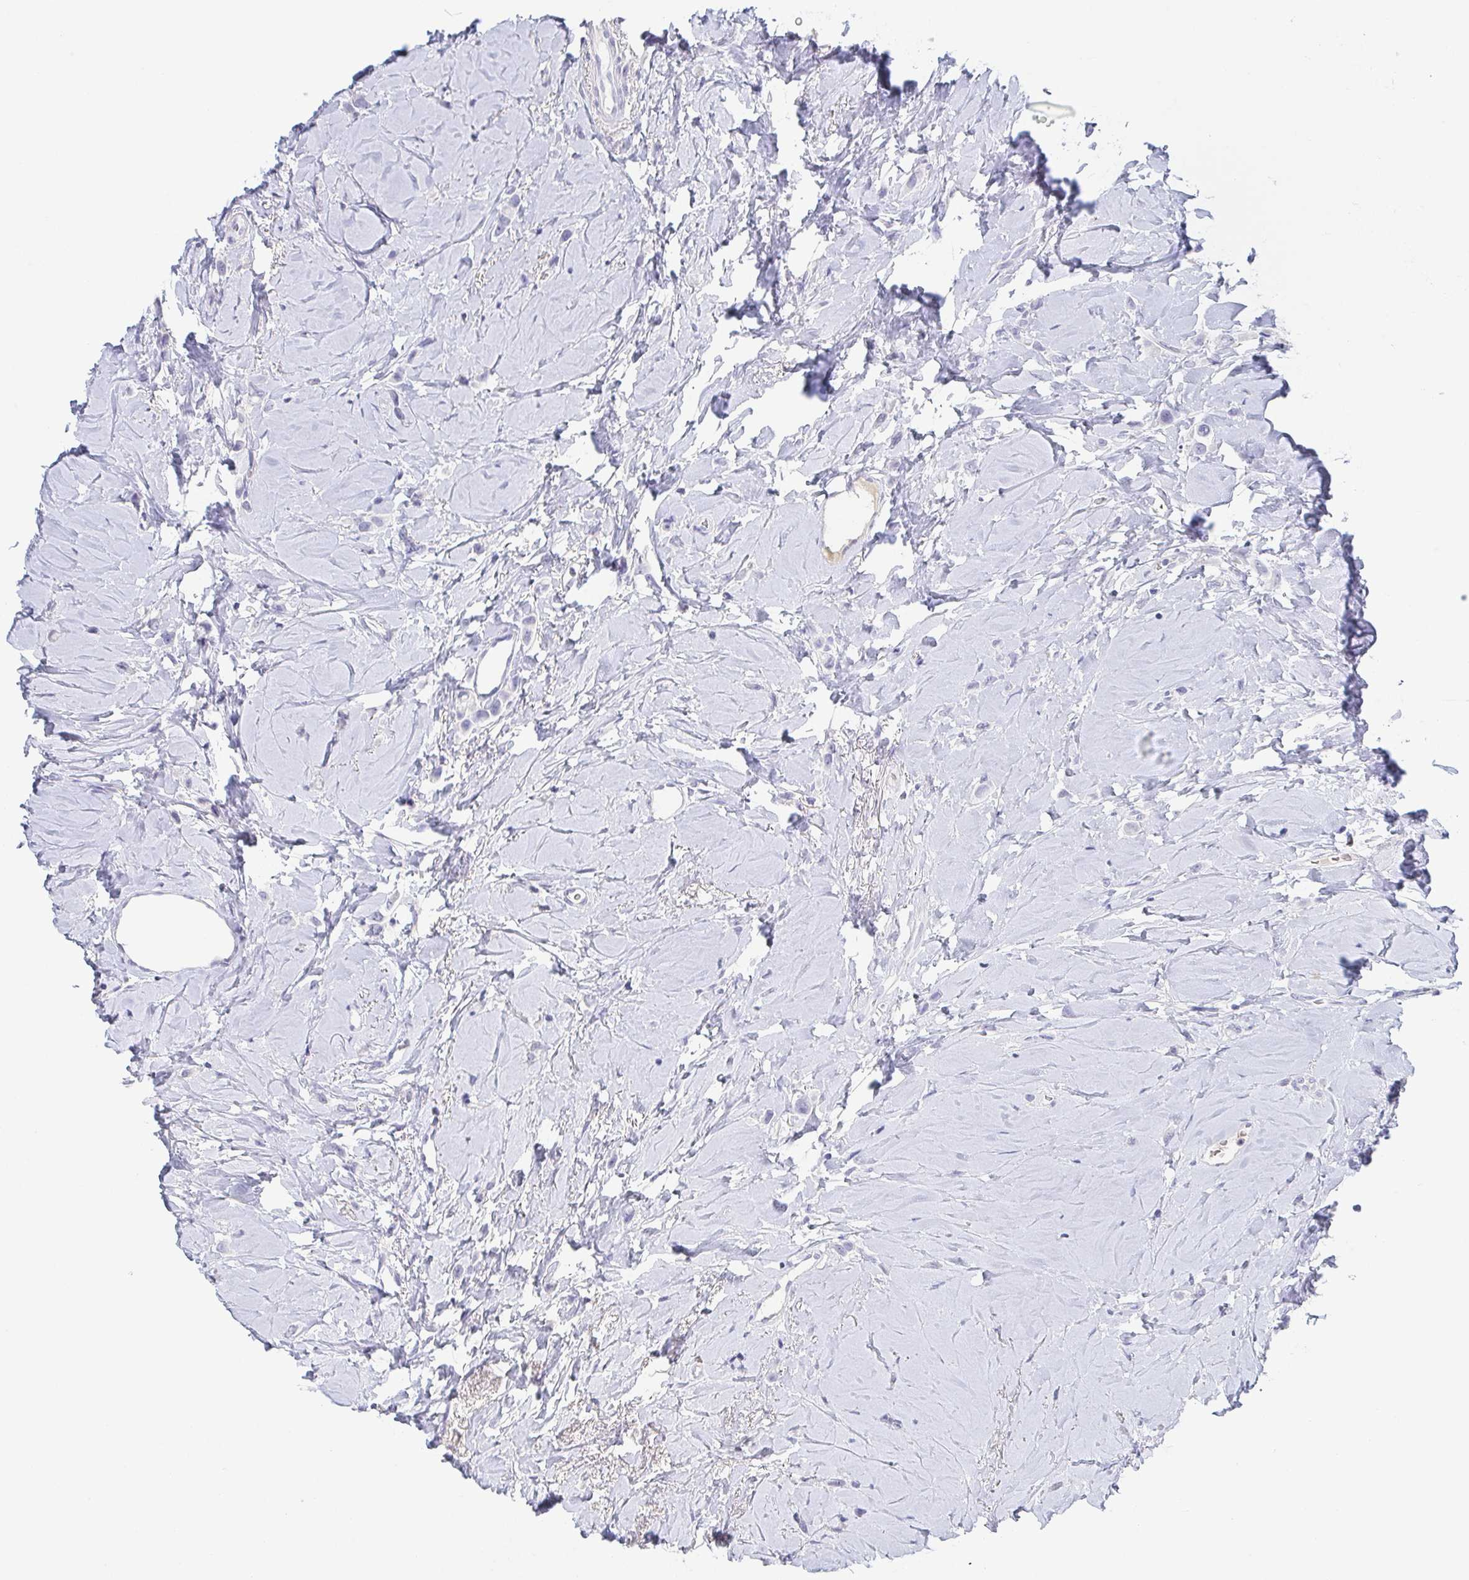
{"staining": {"intensity": "negative", "quantity": "none", "location": "none"}, "tissue": "breast cancer", "cell_type": "Tumor cells", "image_type": "cancer", "snomed": [{"axis": "morphology", "description": "Lobular carcinoma"}, {"axis": "topography", "description": "Breast"}], "caption": "A photomicrograph of human breast cancer is negative for staining in tumor cells. (DAB IHC, high magnification).", "gene": "ITLN1", "patient": {"sex": "female", "age": 66}}